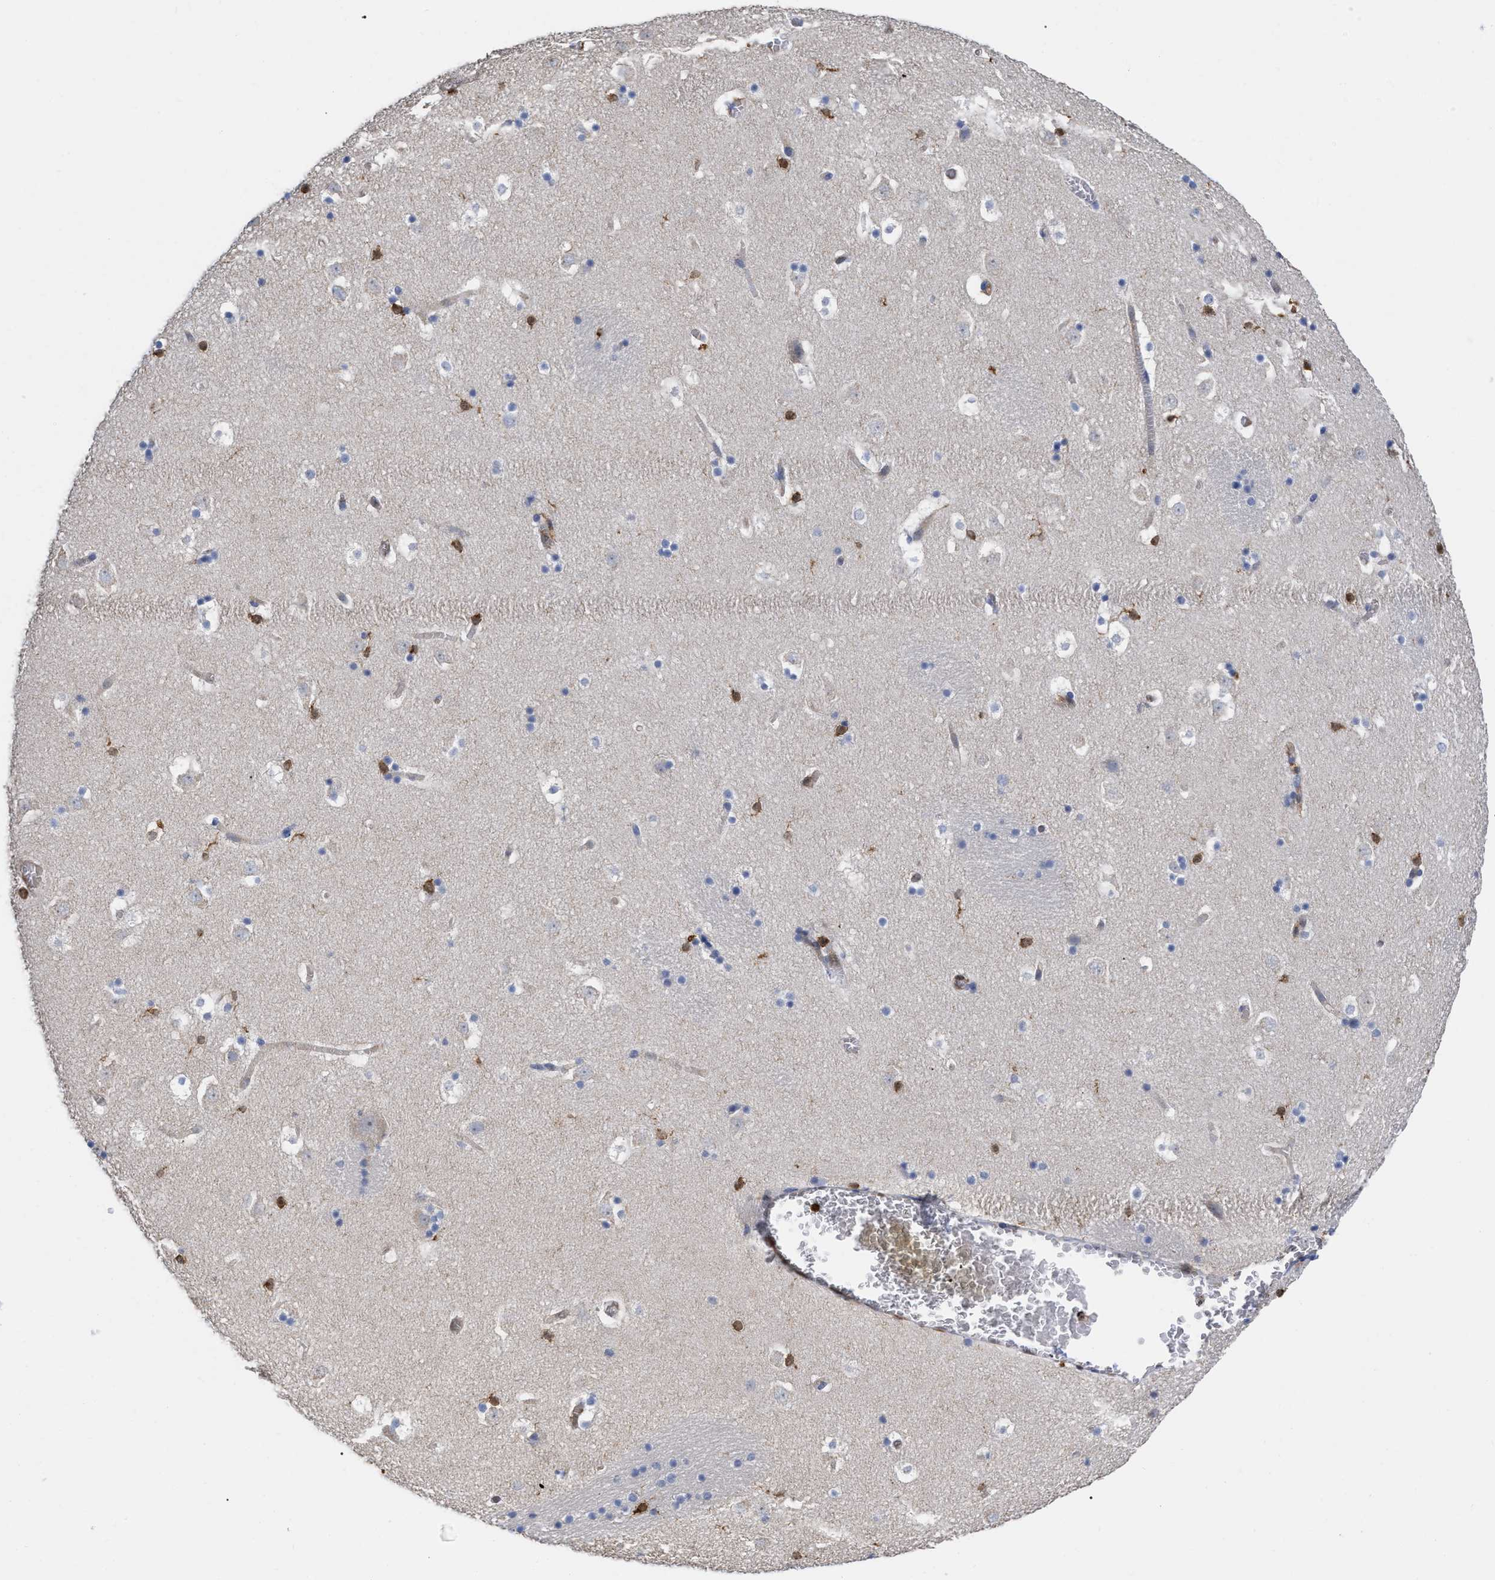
{"staining": {"intensity": "moderate", "quantity": "<25%", "location": "cytoplasmic/membranous"}, "tissue": "caudate", "cell_type": "Glial cells", "image_type": "normal", "snomed": [{"axis": "morphology", "description": "Normal tissue, NOS"}, {"axis": "topography", "description": "Lateral ventricle wall"}], "caption": "The photomicrograph demonstrates staining of benign caudate, revealing moderate cytoplasmic/membranous protein positivity (brown color) within glial cells. The staining was performed using DAB to visualize the protein expression in brown, while the nuclei were stained in blue with hematoxylin (Magnification: 20x).", "gene": "GIMAP4", "patient": {"sex": "male", "age": 45}}